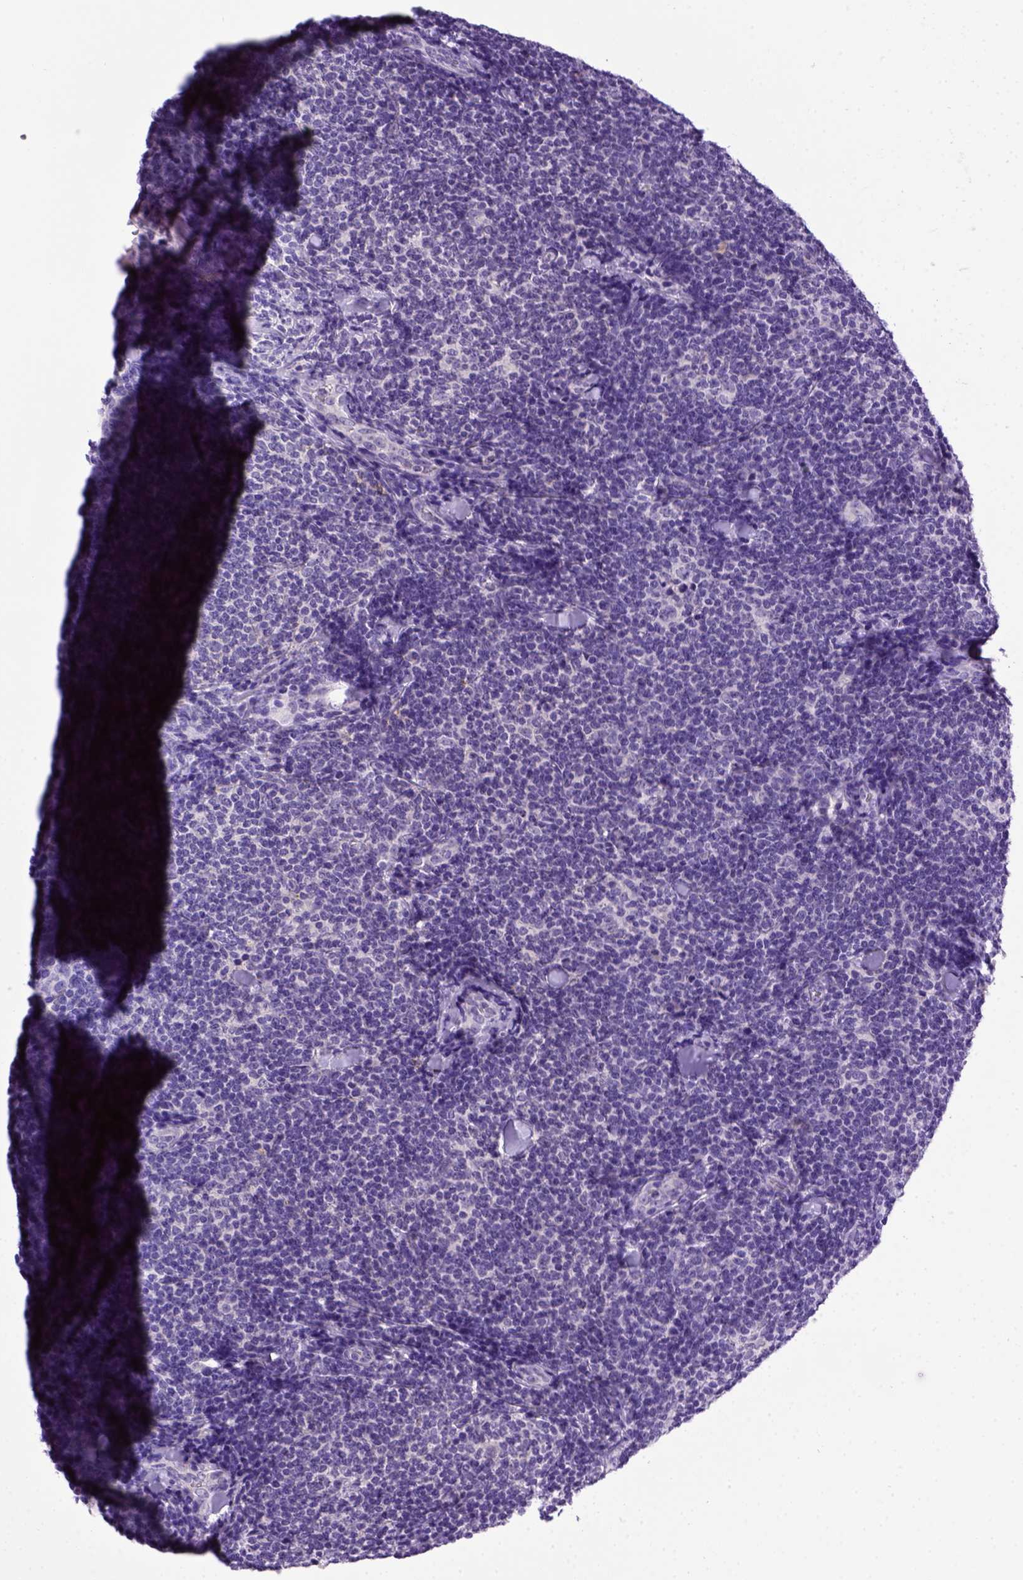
{"staining": {"intensity": "negative", "quantity": "none", "location": "none"}, "tissue": "lymphoma", "cell_type": "Tumor cells", "image_type": "cancer", "snomed": [{"axis": "morphology", "description": "Malignant lymphoma, non-Hodgkin's type, Low grade"}, {"axis": "topography", "description": "Lymph node"}], "caption": "Tumor cells are negative for brown protein staining in lymphoma. Brightfield microscopy of immunohistochemistry (IHC) stained with DAB (3,3'-diaminobenzidine) (brown) and hematoxylin (blue), captured at high magnification.", "gene": "CDH1", "patient": {"sex": "female", "age": 56}}